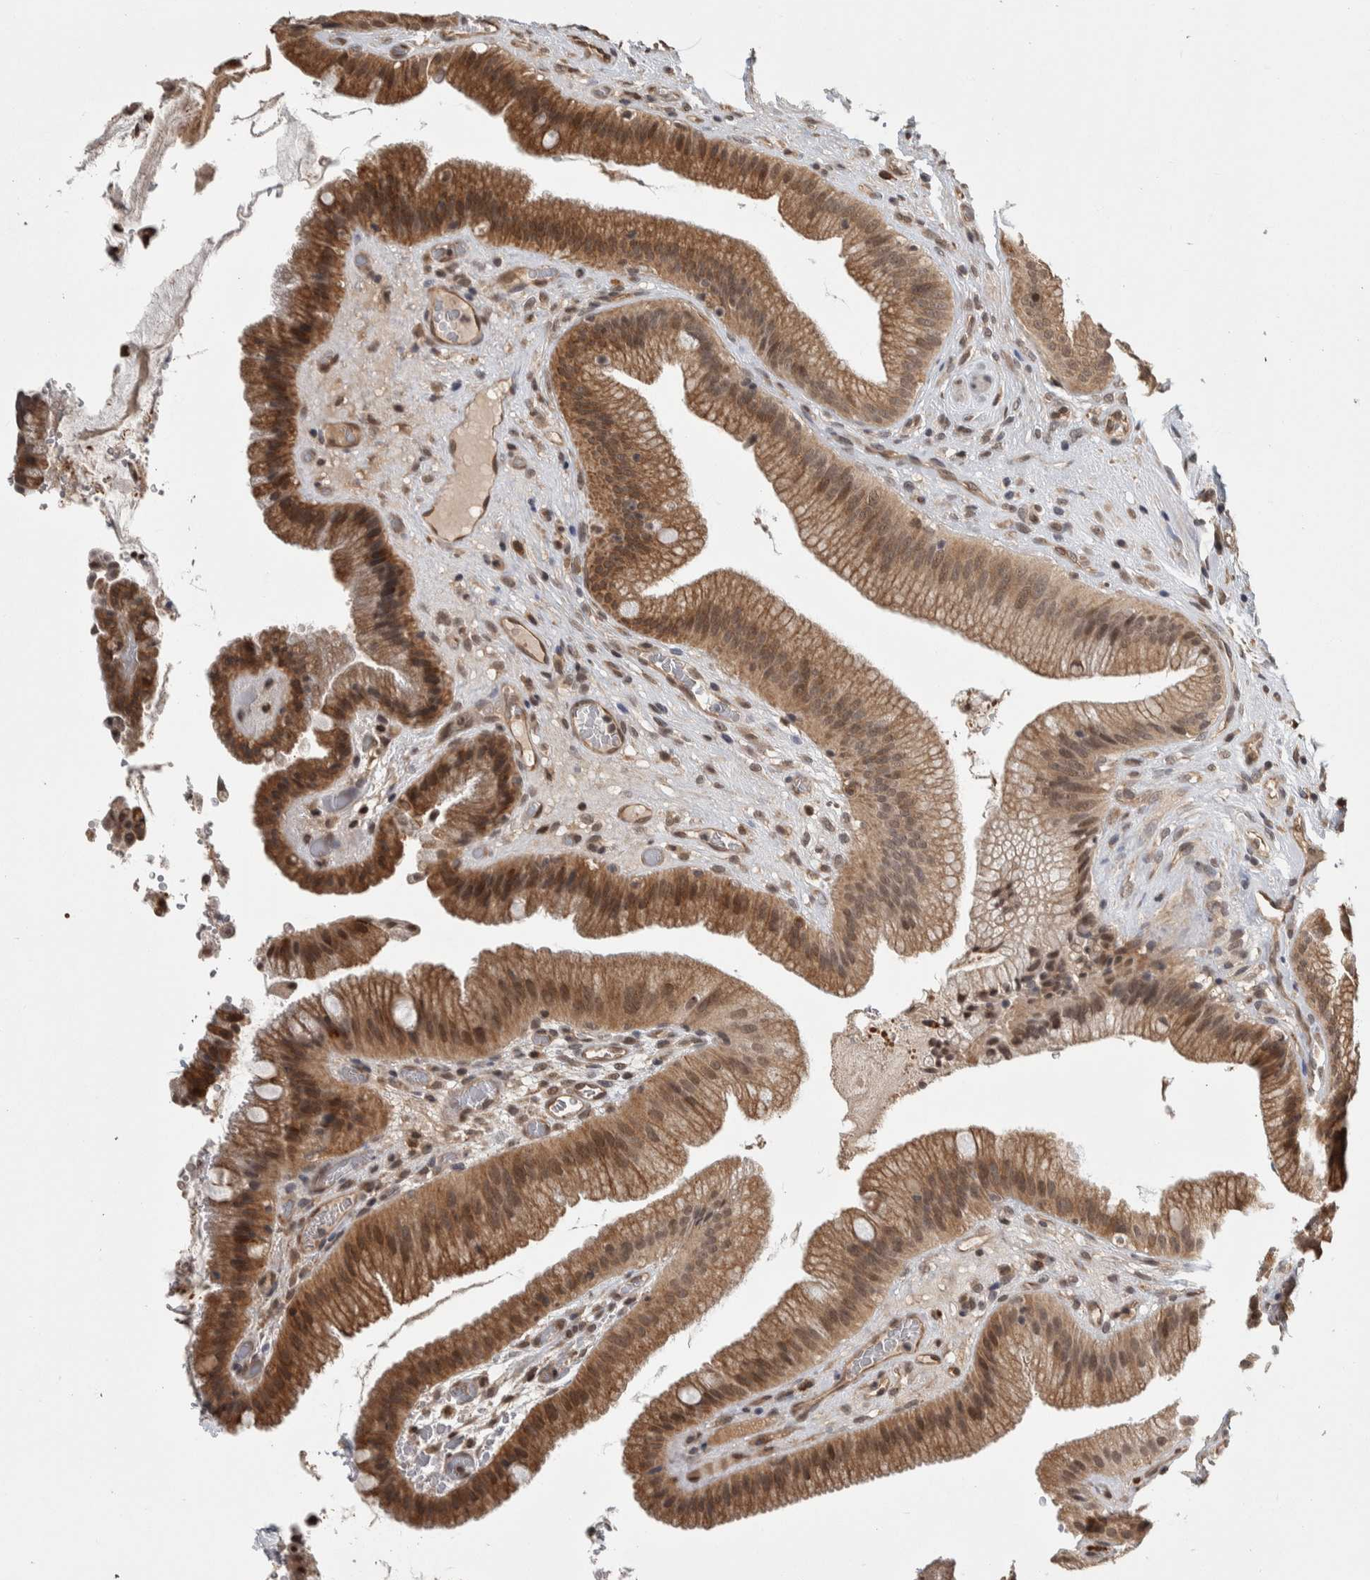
{"staining": {"intensity": "strong", "quantity": ">75%", "location": "cytoplasmic/membranous,nuclear"}, "tissue": "gallbladder", "cell_type": "Glandular cells", "image_type": "normal", "snomed": [{"axis": "morphology", "description": "Normal tissue, NOS"}, {"axis": "topography", "description": "Gallbladder"}], "caption": "Human gallbladder stained with a brown dye reveals strong cytoplasmic/membranous,nuclear positive expression in about >75% of glandular cells.", "gene": "ZNF592", "patient": {"sex": "male", "age": 49}}